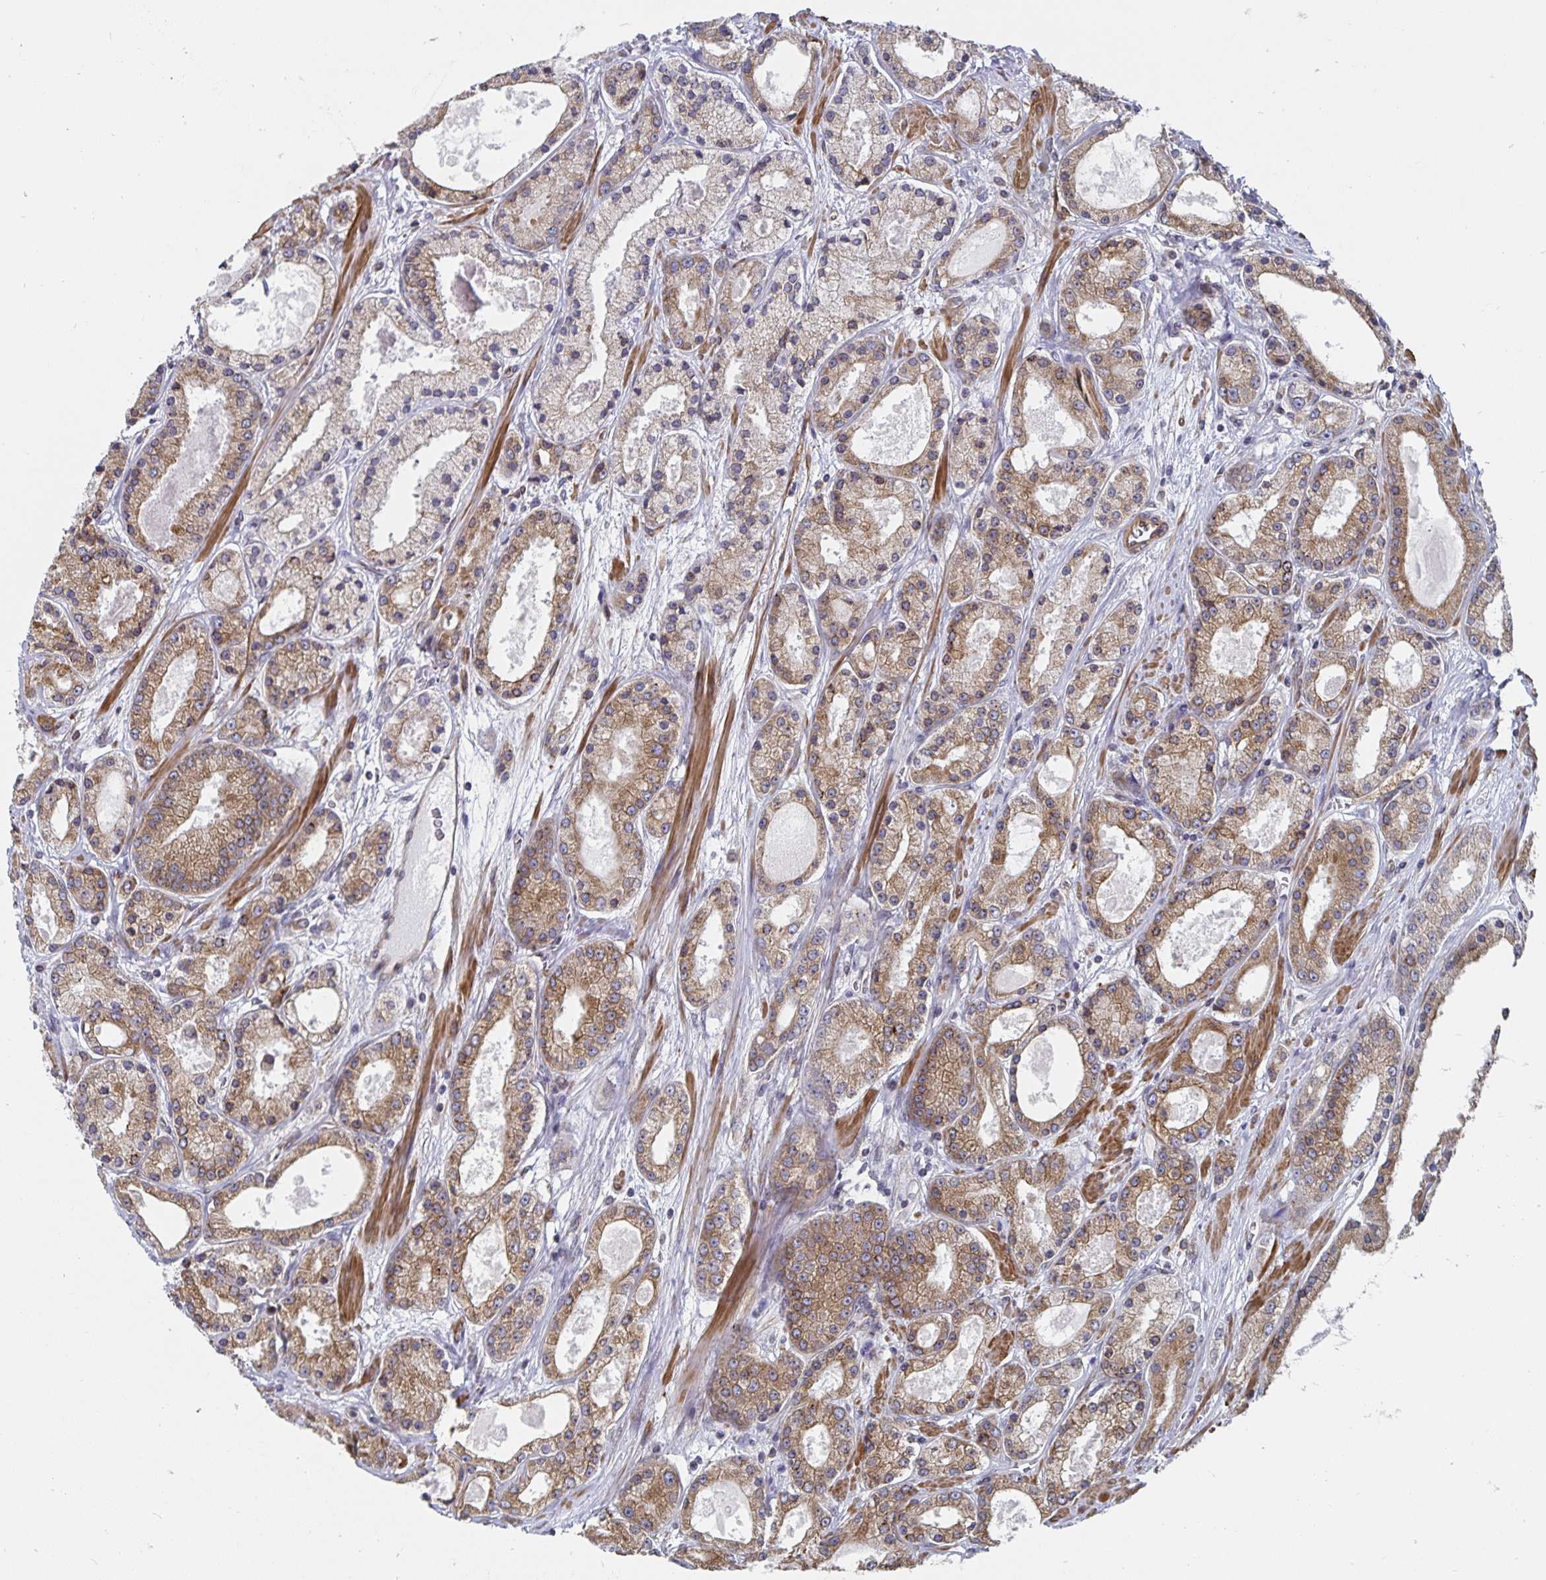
{"staining": {"intensity": "moderate", "quantity": ">75%", "location": "cytoplasmic/membranous"}, "tissue": "prostate cancer", "cell_type": "Tumor cells", "image_type": "cancer", "snomed": [{"axis": "morphology", "description": "Adenocarcinoma, High grade"}, {"axis": "topography", "description": "Prostate"}], "caption": "This image exhibits immunohistochemistry (IHC) staining of adenocarcinoma (high-grade) (prostate), with medium moderate cytoplasmic/membranous positivity in approximately >75% of tumor cells.", "gene": "BCAP29", "patient": {"sex": "male", "age": 67}}